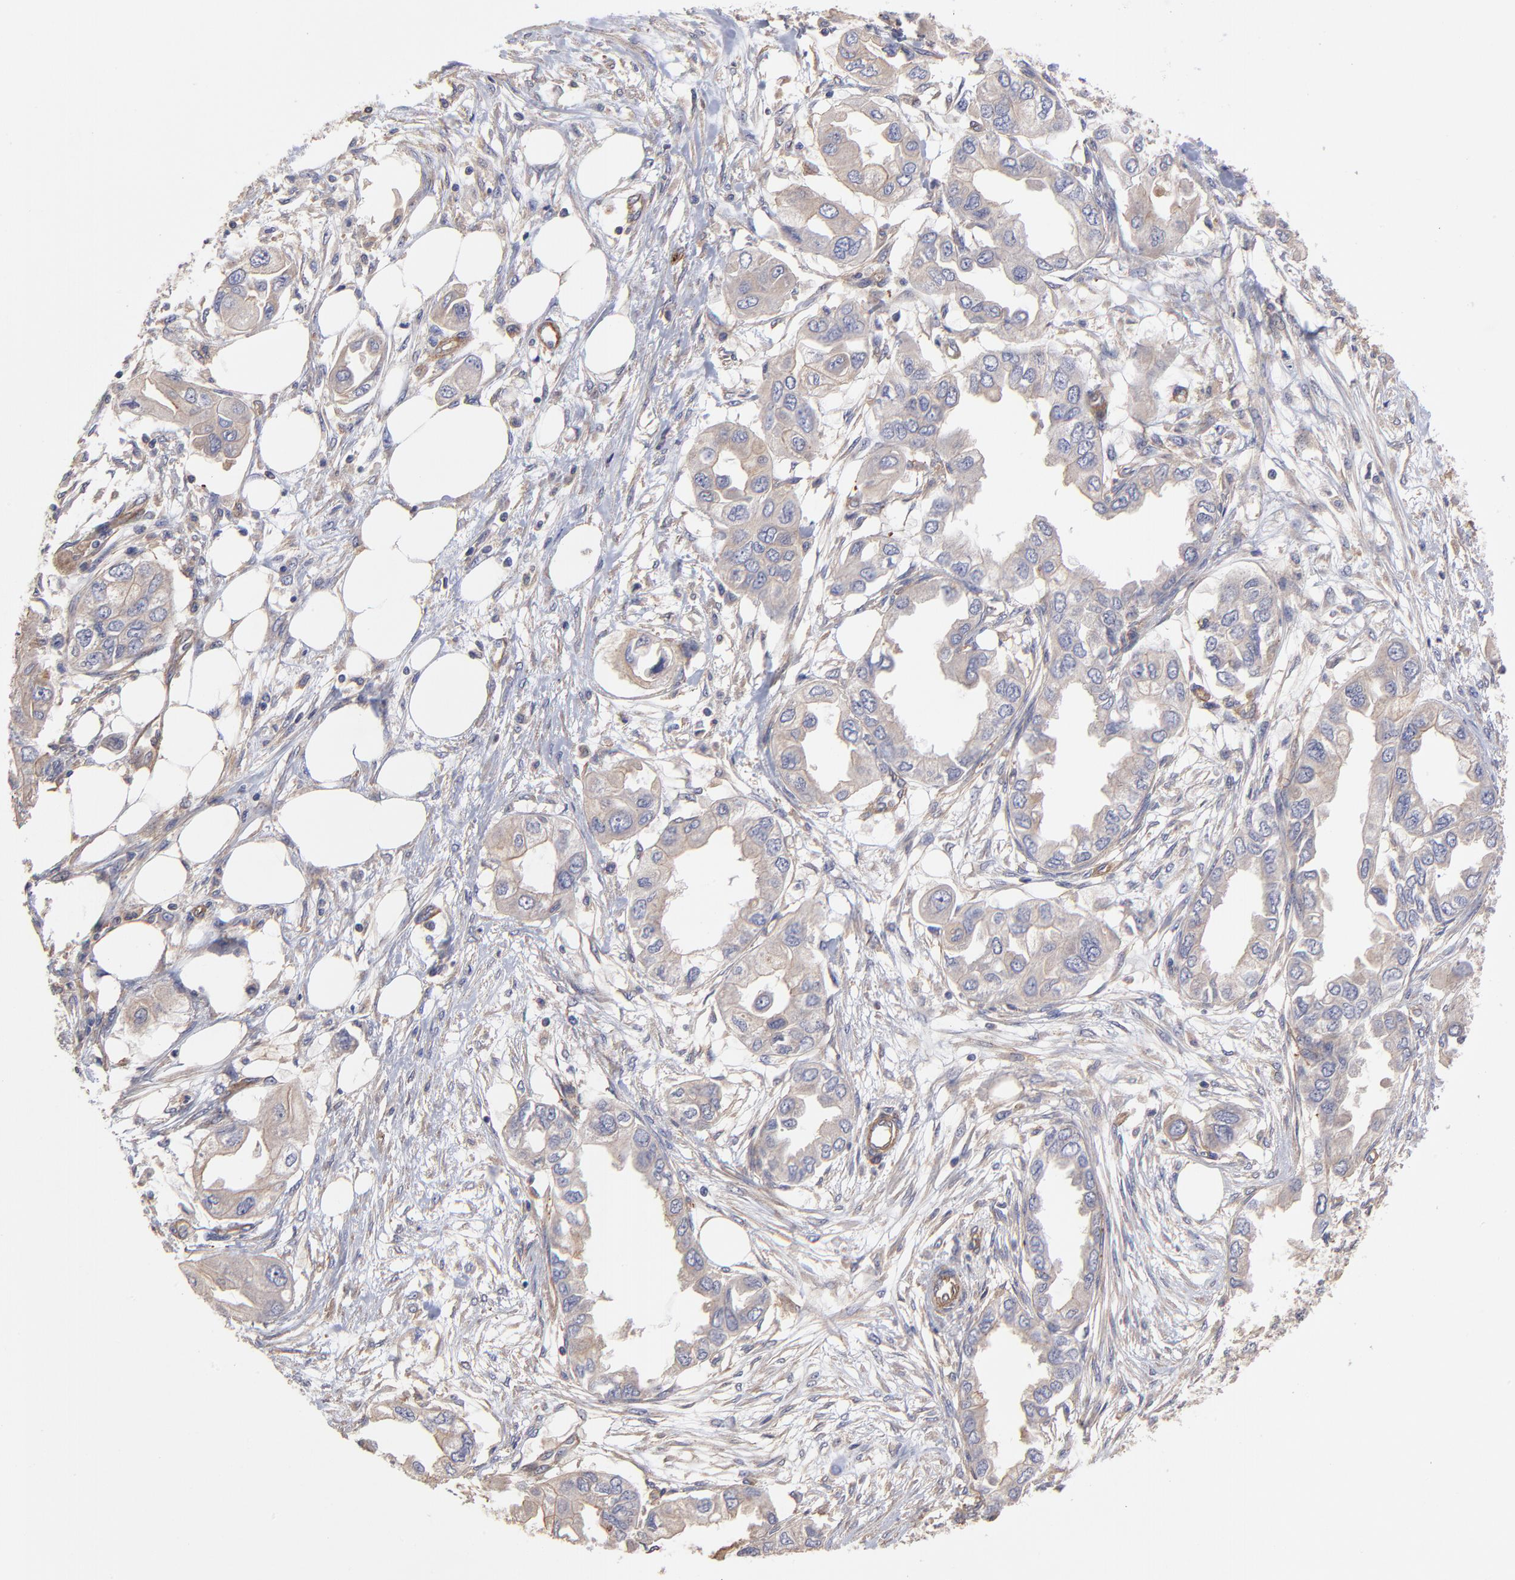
{"staining": {"intensity": "weak", "quantity": "25%-75%", "location": "cytoplasmic/membranous"}, "tissue": "endometrial cancer", "cell_type": "Tumor cells", "image_type": "cancer", "snomed": [{"axis": "morphology", "description": "Adenocarcinoma, NOS"}, {"axis": "topography", "description": "Endometrium"}], "caption": "Adenocarcinoma (endometrial) stained with a protein marker reveals weak staining in tumor cells.", "gene": "ASB7", "patient": {"sex": "female", "age": 67}}